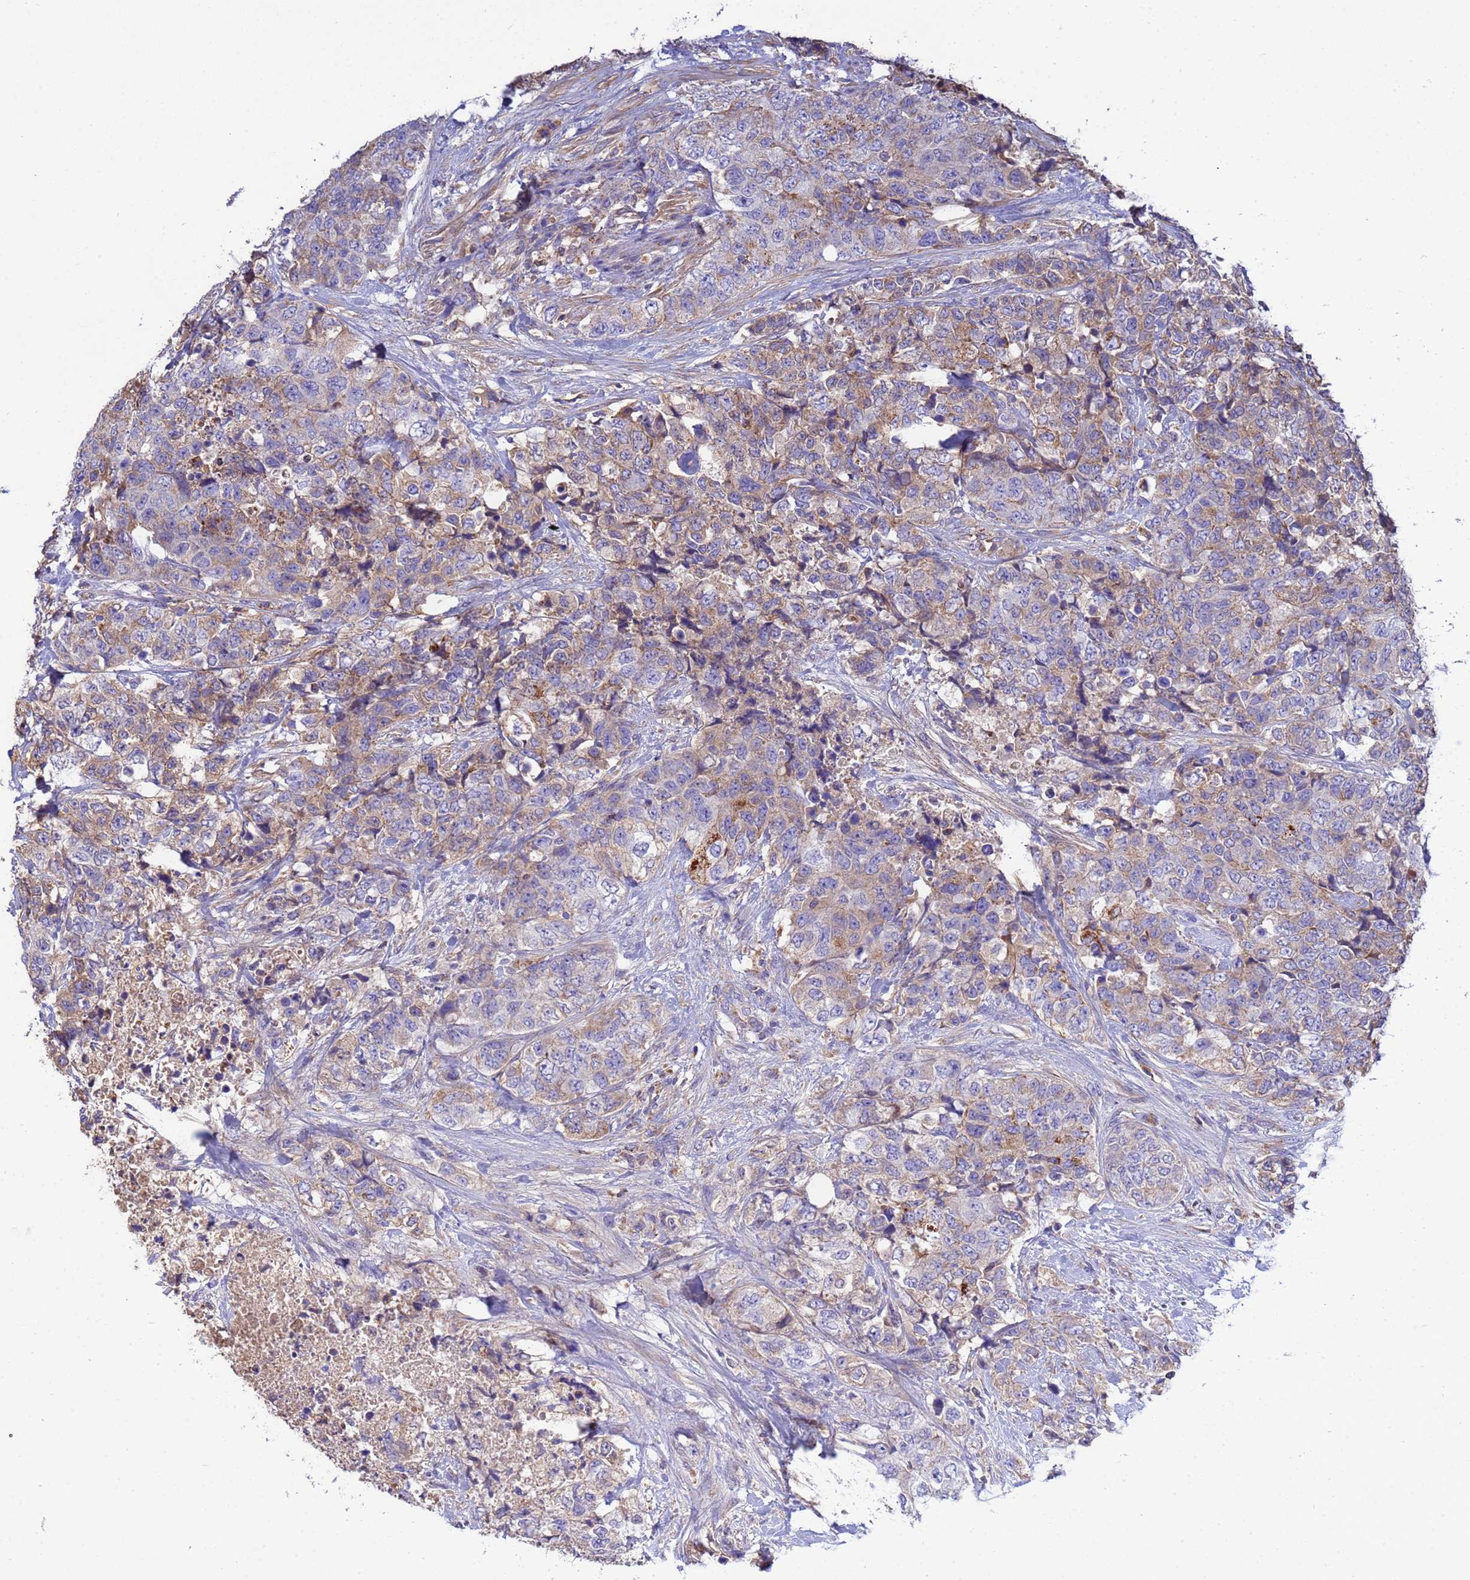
{"staining": {"intensity": "weak", "quantity": "25%-75%", "location": "cytoplasmic/membranous"}, "tissue": "urothelial cancer", "cell_type": "Tumor cells", "image_type": "cancer", "snomed": [{"axis": "morphology", "description": "Urothelial carcinoma, High grade"}, {"axis": "topography", "description": "Urinary bladder"}], "caption": "The immunohistochemical stain labels weak cytoplasmic/membranous expression in tumor cells of urothelial cancer tissue. Nuclei are stained in blue.", "gene": "GLUD1", "patient": {"sex": "female", "age": 78}}